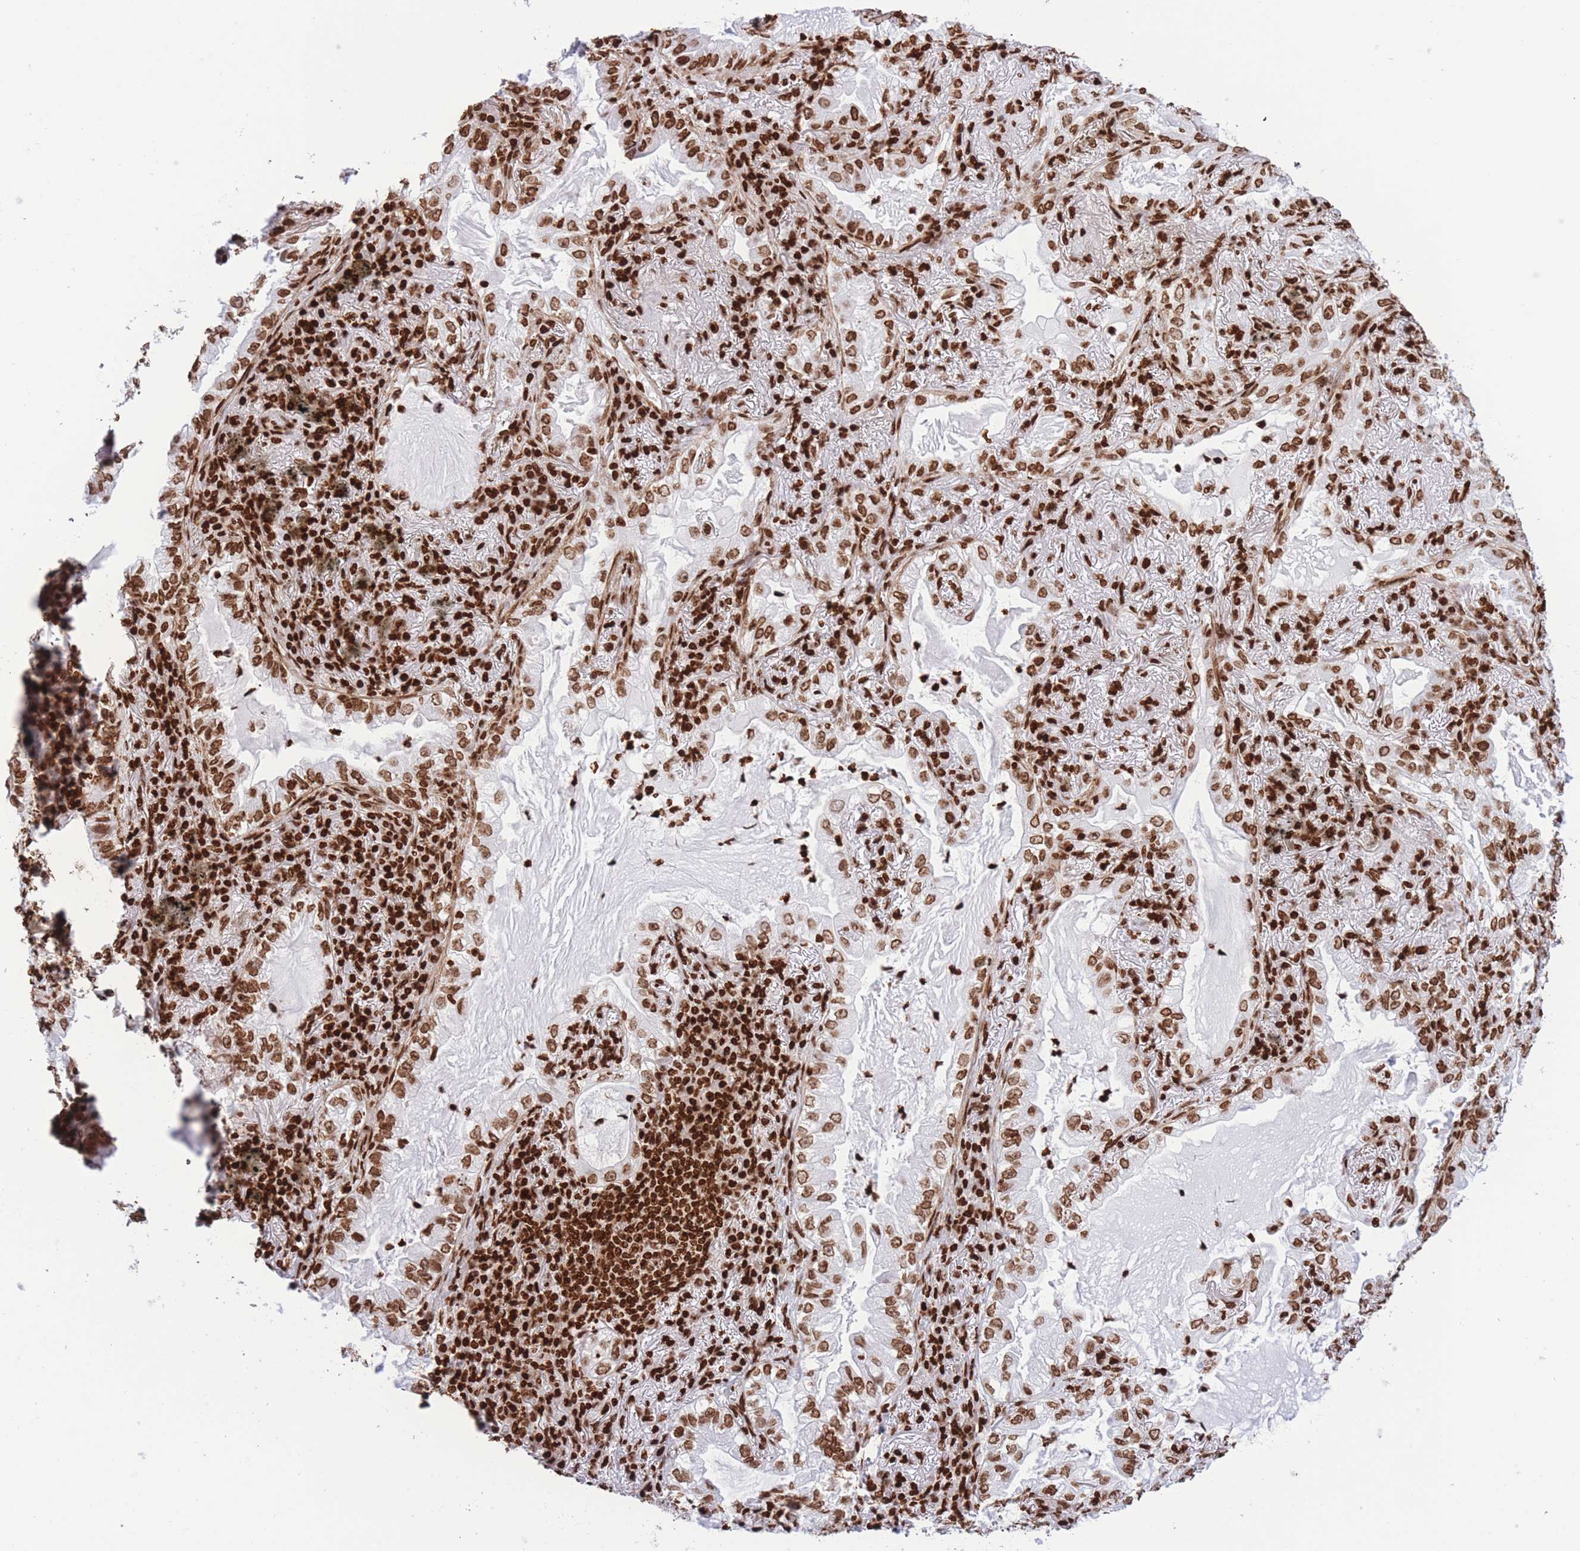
{"staining": {"intensity": "strong", "quantity": ">75%", "location": "nuclear"}, "tissue": "lung cancer", "cell_type": "Tumor cells", "image_type": "cancer", "snomed": [{"axis": "morphology", "description": "Adenocarcinoma, NOS"}, {"axis": "topography", "description": "Lung"}], "caption": "A high-resolution image shows IHC staining of lung cancer, which exhibits strong nuclear expression in about >75% of tumor cells.", "gene": "H2BC11", "patient": {"sex": "female", "age": 73}}